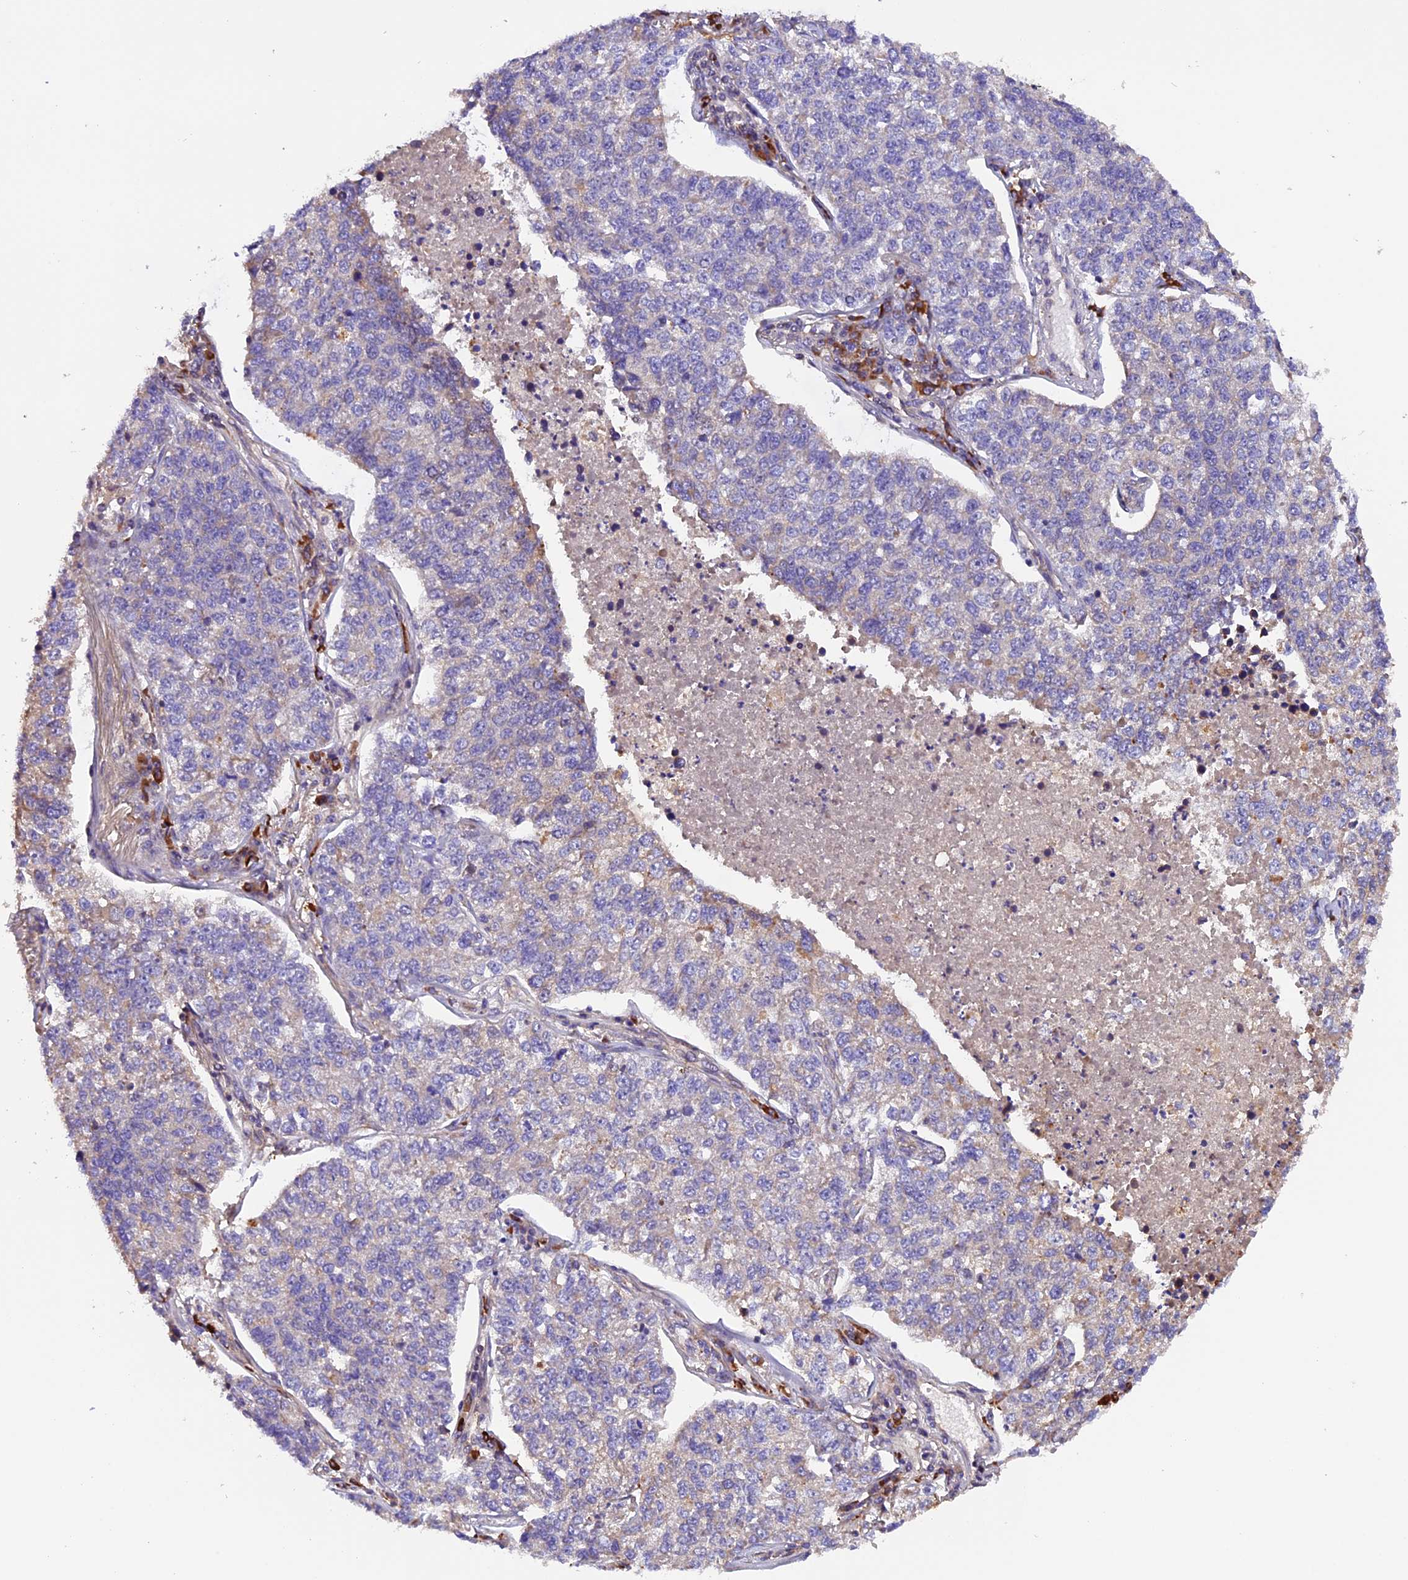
{"staining": {"intensity": "weak", "quantity": "25%-75%", "location": "cytoplasmic/membranous"}, "tissue": "lung cancer", "cell_type": "Tumor cells", "image_type": "cancer", "snomed": [{"axis": "morphology", "description": "Adenocarcinoma, NOS"}, {"axis": "topography", "description": "Lung"}], "caption": "Protein expression analysis of lung cancer shows weak cytoplasmic/membranous staining in about 25%-75% of tumor cells. The staining was performed using DAB, with brown indicating positive protein expression. Nuclei are stained blue with hematoxylin.", "gene": "METTL22", "patient": {"sex": "male", "age": 49}}